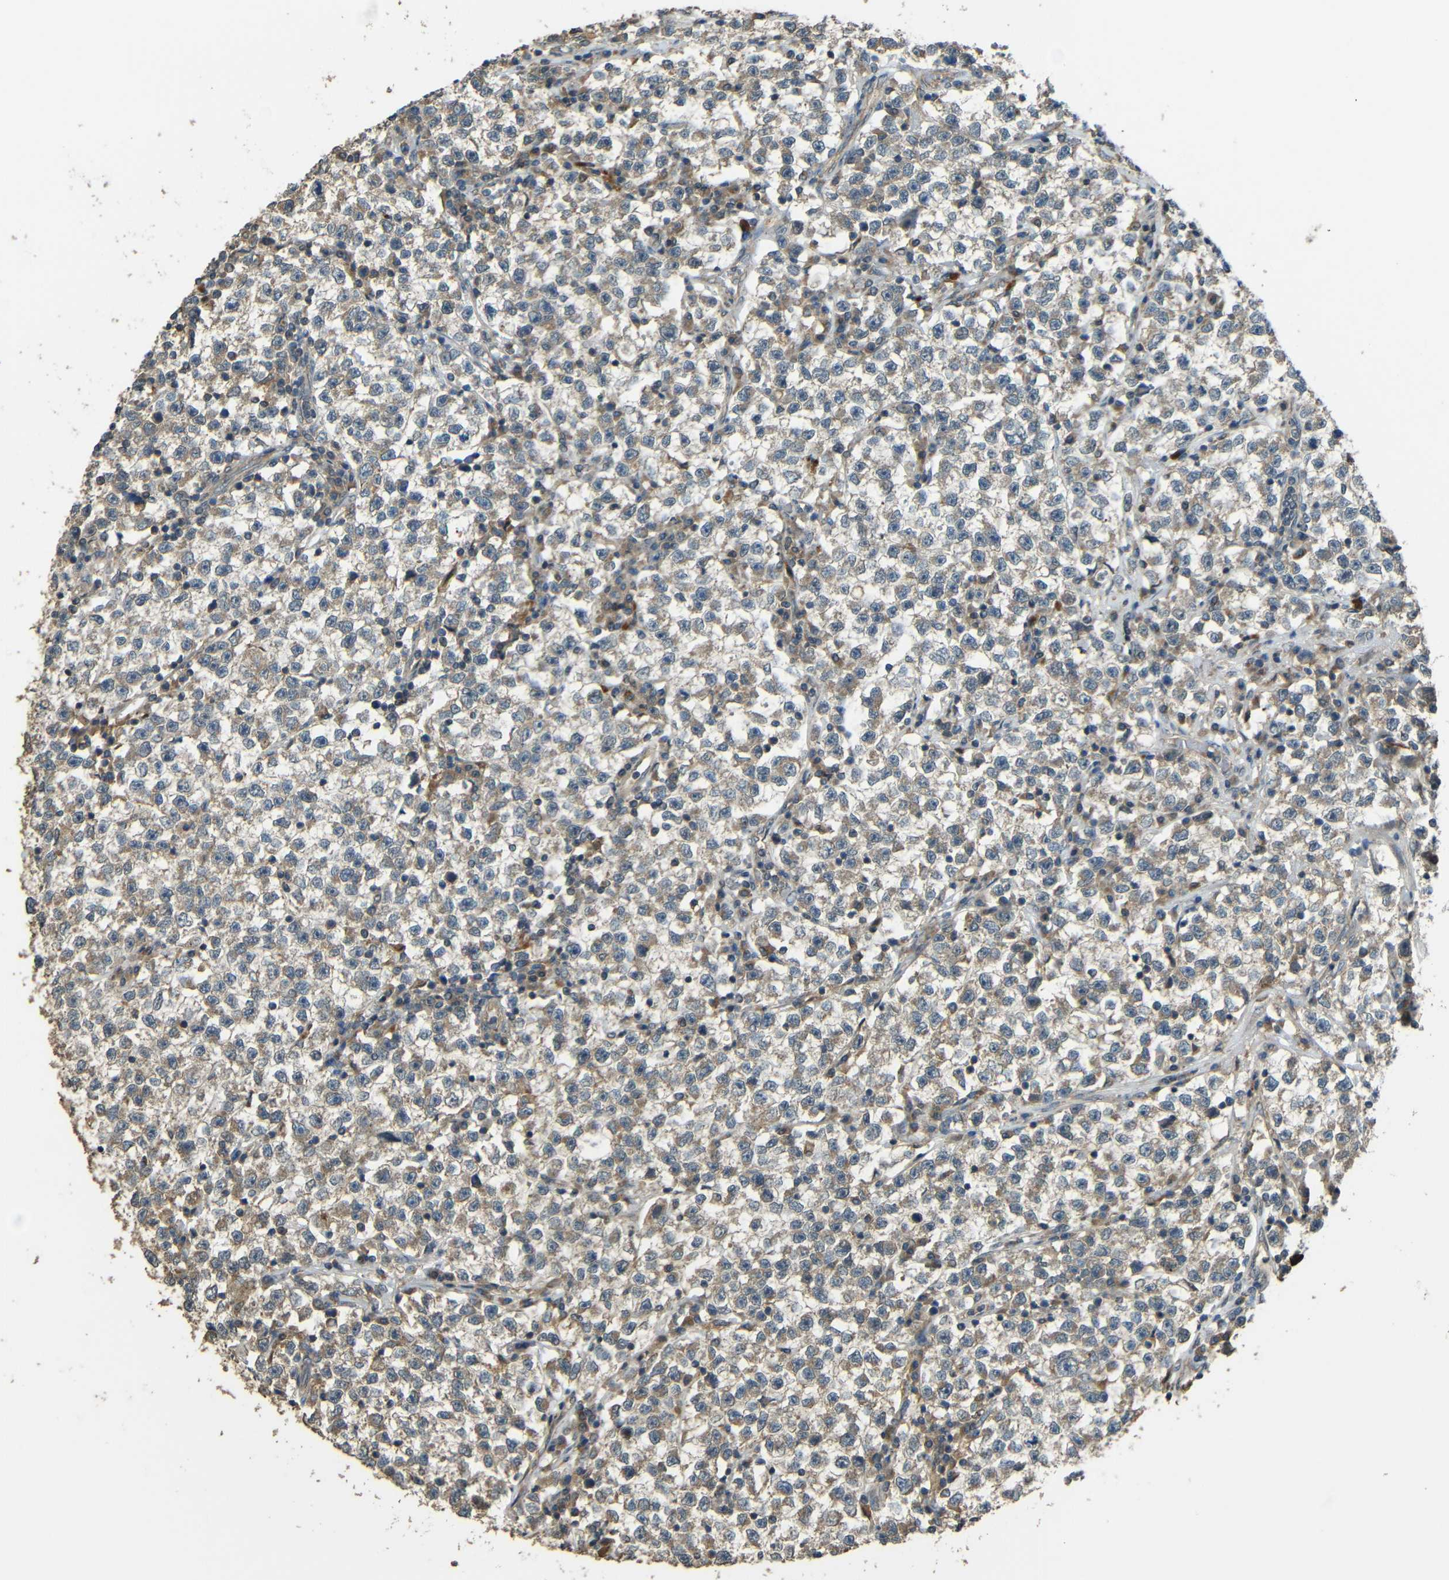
{"staining": {"intensity": "weak", "quantity": ">75%", "location": "cytoplasmic/membranous"}, "tissue": "testis cancer", "cell_type": "Tumor cells", "image_type": "cancer", "snomed": [{"axis": "morphology", "description": "Seminoma, NOS"}, {"axis": "topography", "description": "Testis"}], "caption": "This photomicrograph exhibits testis cancer (seminoma) stained with immunohistochemistry (IHC) to label a protein in brown. The cytoplasmic/membranous of tumor cells show weak positivity for the protein. Nuclei are counter-stained blue.", "gene": "ACACA", "patient": {"sex": "male", "age": 22}}